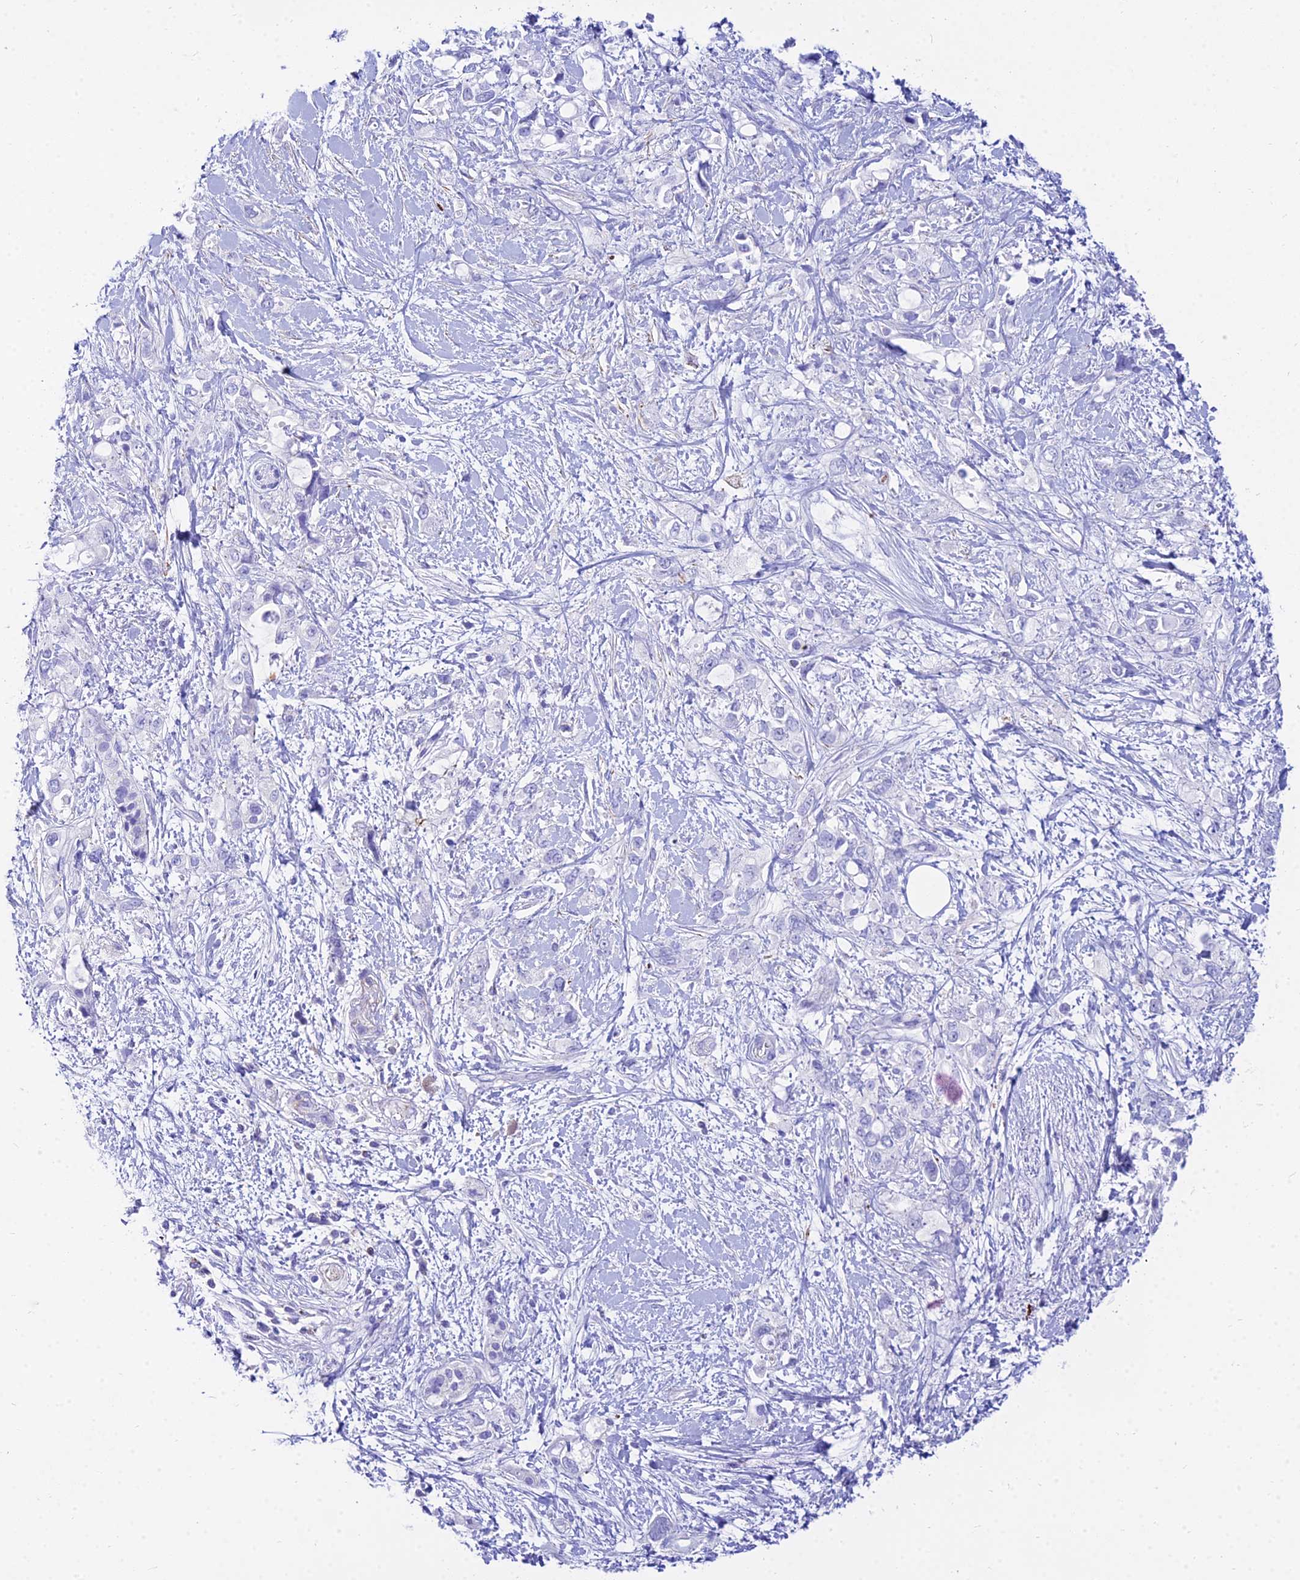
{"staining": {"intensity": "negative", "quantity": "none", "location": "none"}, "tissue": "pancreatic cancer", "cell_type": "Tumor cells", "image_type": "cancer", "snomed": [{"axis": "morphology", "description": "Adenocarcinoma, NOS"}, {"axis": "topography", "description": "Pancreas"}], "caption": "Human pancreatic adenocarcinoma stained for a protein using IHC reveals no expression in tumor cells.", "gene": "DLX1", "patient": {"sex": "female", "age": 56}}